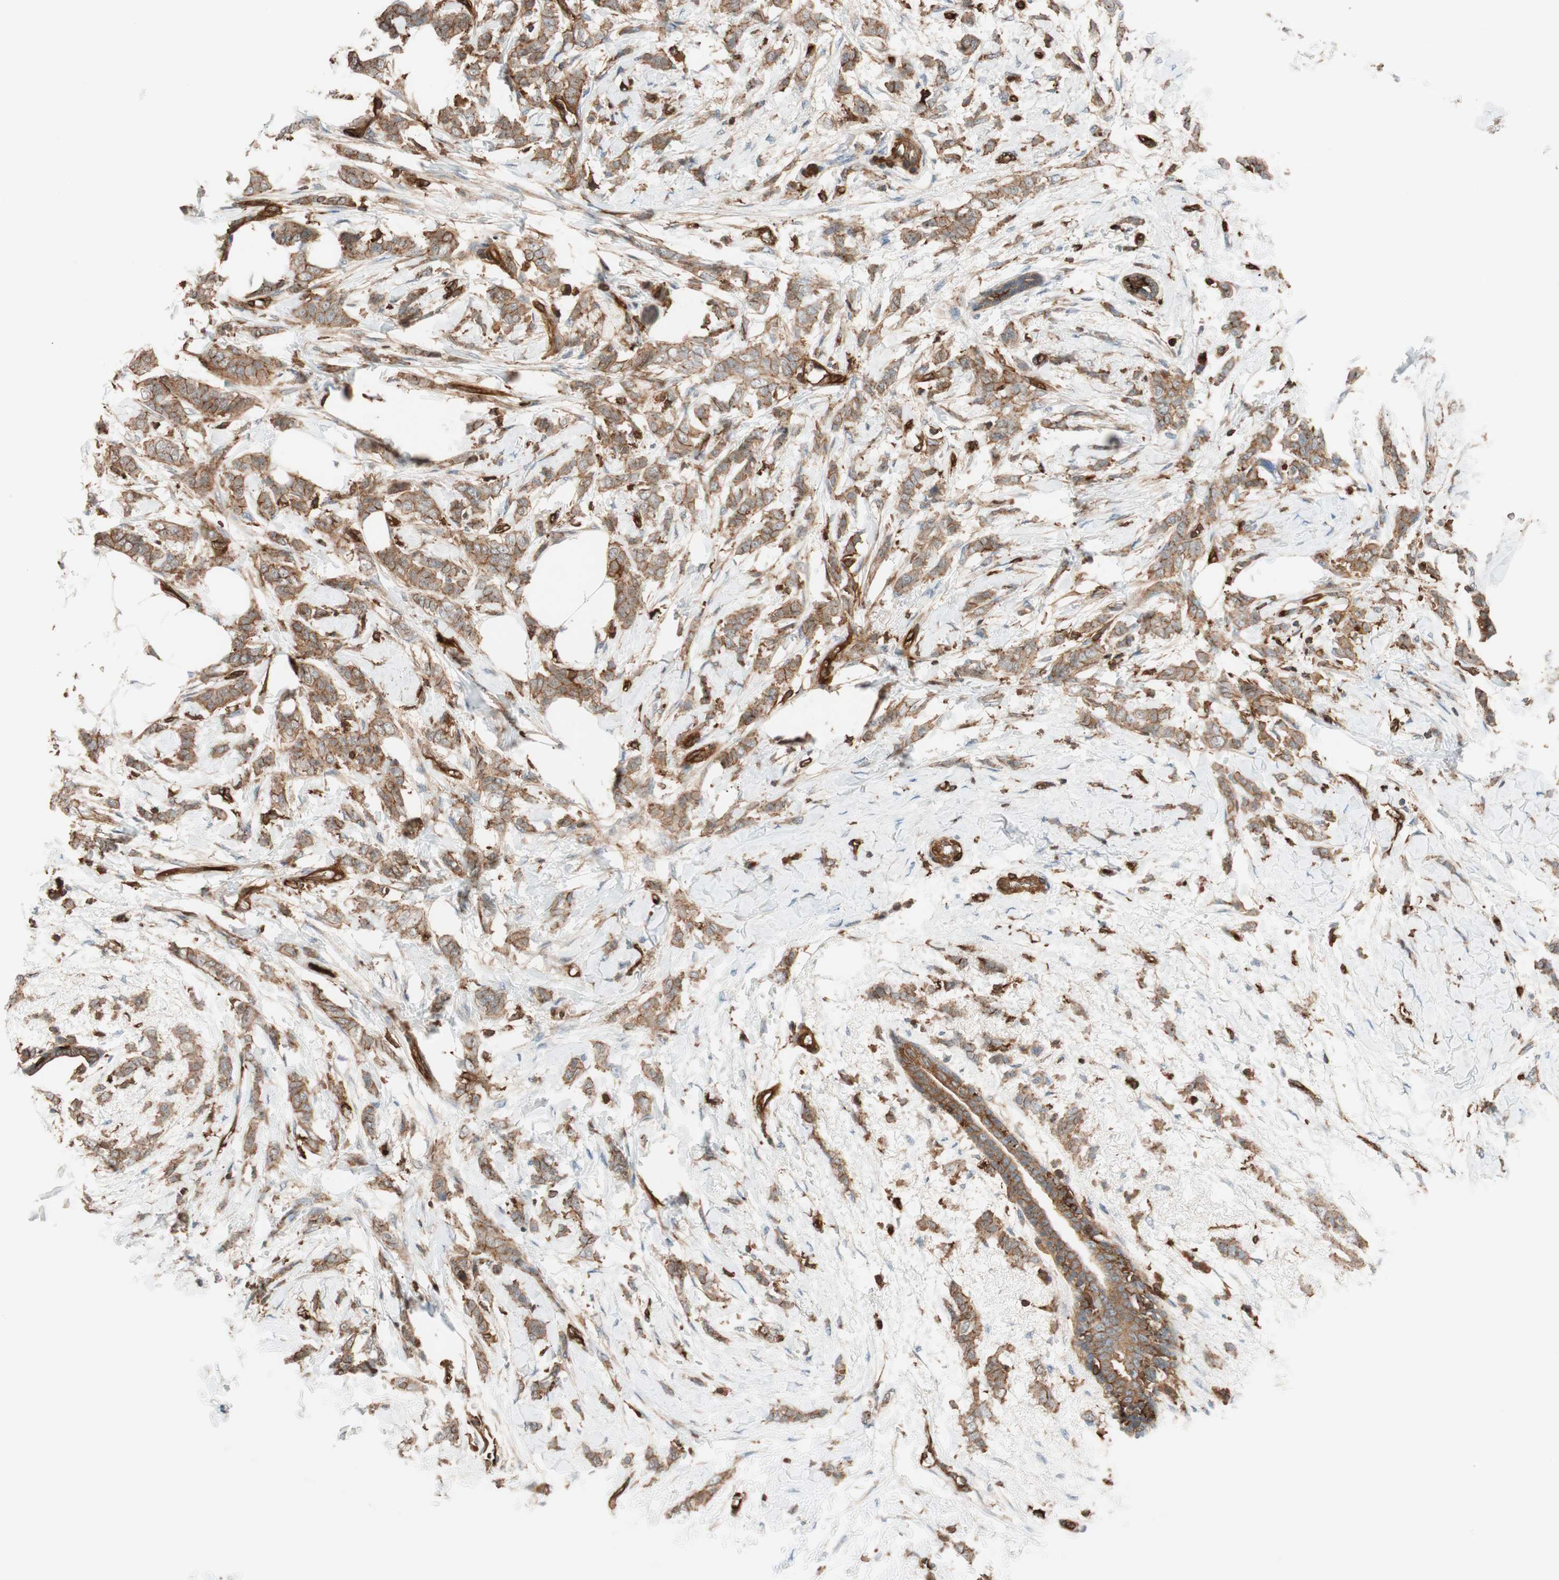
{"staining": {"intensity": "moderate", "quantity": ">75%", "location": "cytoplasmic/membranous"}, "tissue": "breast cancer", "cell_type": "Tumor cells", "image_type": "cancer", "snomed": [{"axis": "morphology", "description": "Lobular carcinoma, in situ"}, {"axis": "morphology", "description": "Lobular carcinoma"}, {"axis": "topography", "description": "Breast"}], "caption": "Breast lobular carcinoma stained for a protein (brown) exhibits moderate cytoplasmic/membranous positive positivity in about >75% of tumor cells.", "gene": "VASP", "patient": {"sex": "female", "age": 41}}